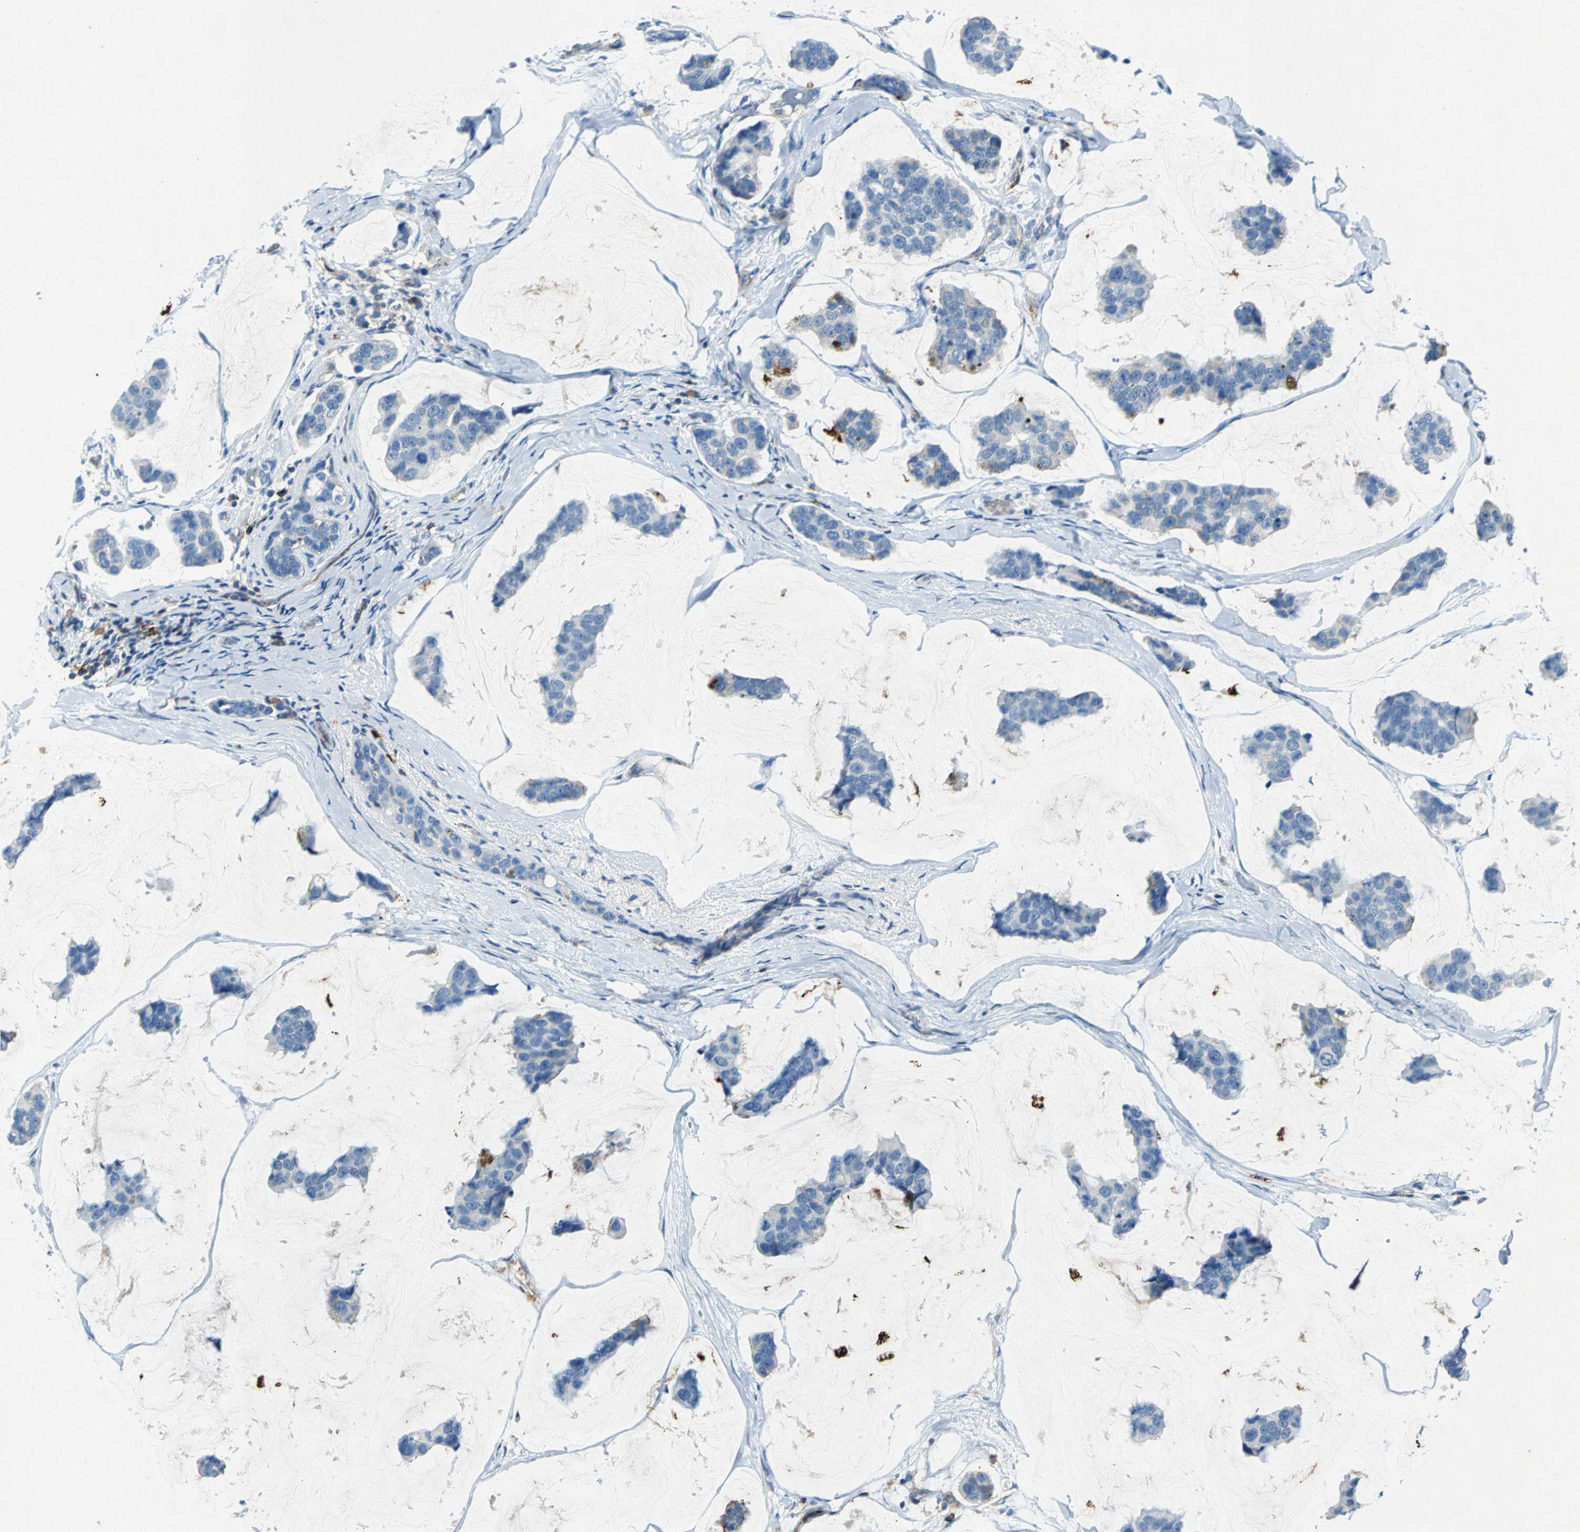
{"staining": {"intensity": "negative", "quantity": "none", "location": "none"}, "tissue": "breast cancer", "cell_type": "Tumor cells", "image_type": "cancer", "snomed": [{"axis": "morphology", "description": "Normal tissue, NOS"}, {"axis": "morphology", "description": "Duct carcinoma"}, {"axis": "topography", "description": "Breast"}], "caption": "IHC micrograph of neoplastic tissue: human breast invasive ductal carcinoma stained with DAB (3,3'-diaminobenzidine) demonstrates no significant protein expression in tumor cells.", "gene": "RPS13", "patient": {"sex": "female", "age": 50}}